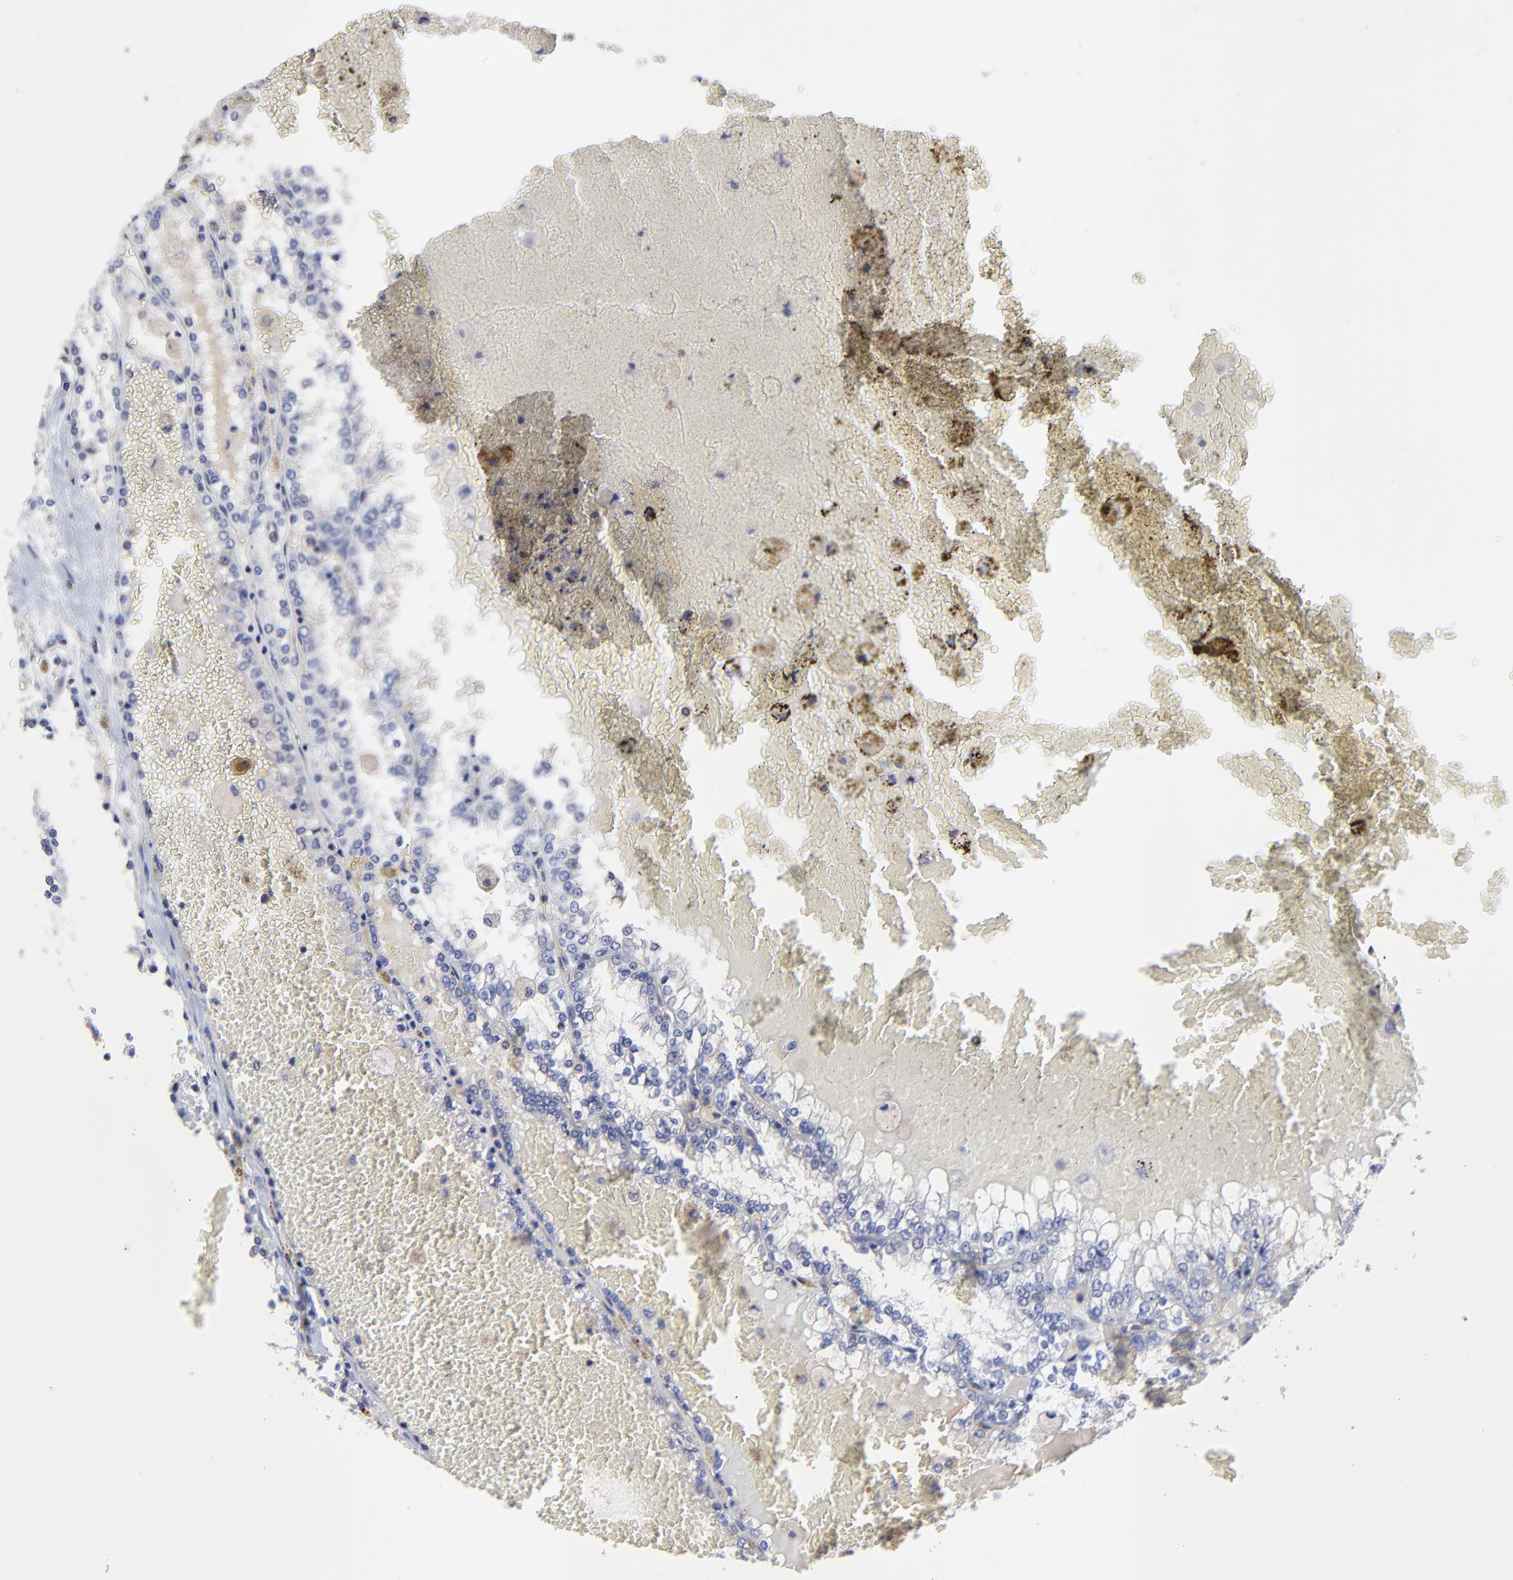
{"staining": {"intensity": "negative", "quantity": "none", "location": "none"}, "tissue": "renal cancer", "cell_type": "Tumor cells", "image_type": "cancer", "snomed": [{"axis": "morphology", "description": "Adenocarcinoma, NOS"}, {"axis": "topography", "description": "Kidney"}], "caption": "This is an immunohistochemistry histopathology image of human renal cancer. There is no expression in tumor cells.", "gene": "SULF2", "patient": {"sex": "female", "age": 56}}